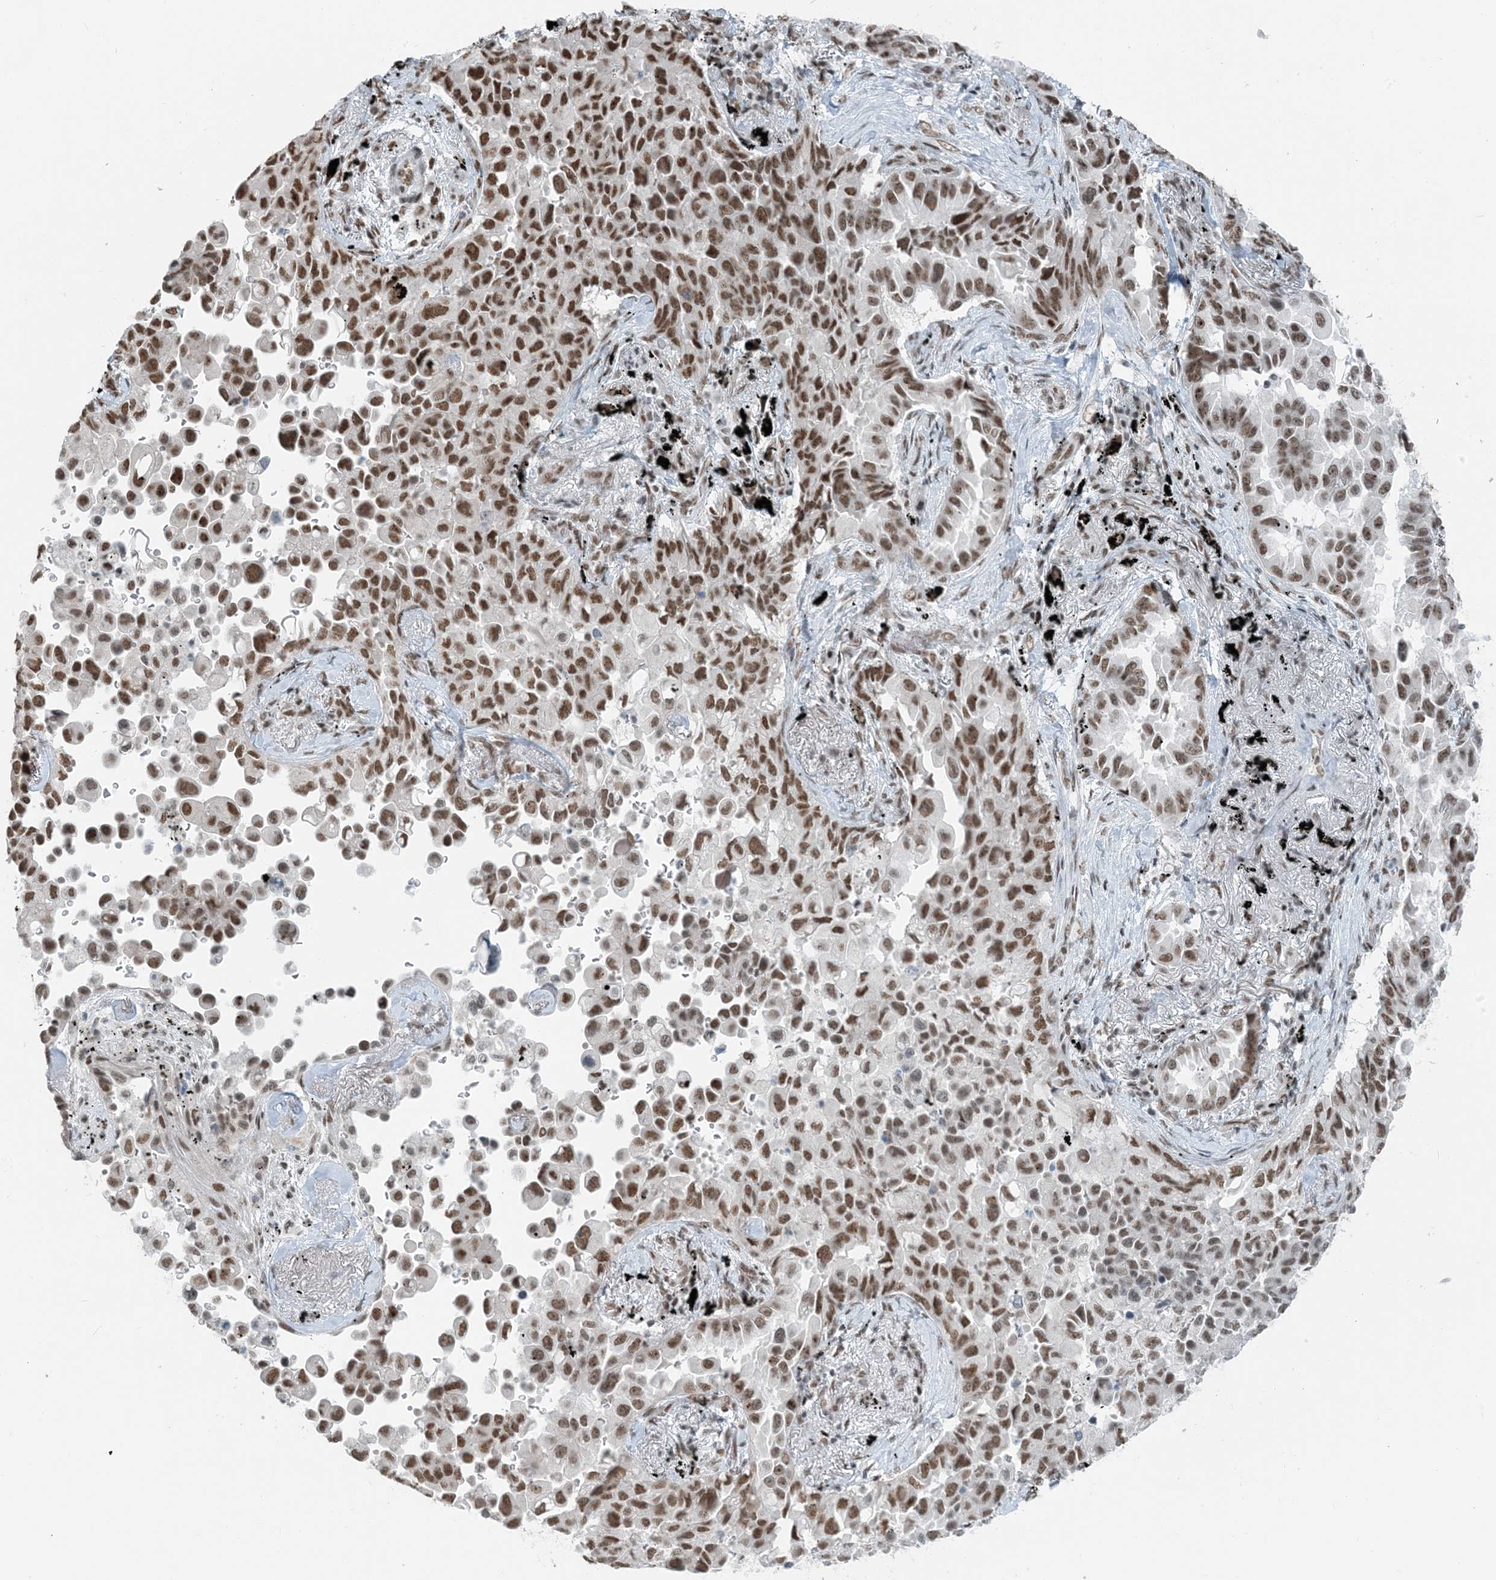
{"staining": {"intensity": "strong", "quantity": ">75%", "location": "nuclear"}, "tissue": "lung cancer", "cell_type": "Tumor cells", "image_type": "cancer", "snomed": [{"axis": "morphology", "description": "Adenocarcinoma, NOS"}, {"axis": "topography", "description": "Lung"}], "caption": "DAB immunohistochemical staining of human lung adenocarcinoma reveals strong nuclear protein positivity in approximately >75% of tumor cells. (brown staining indicates protein expression, while blue staining denotes nuclei).", "gene": "ZNF500", "patient": {"sex": "female", "age": 67}}